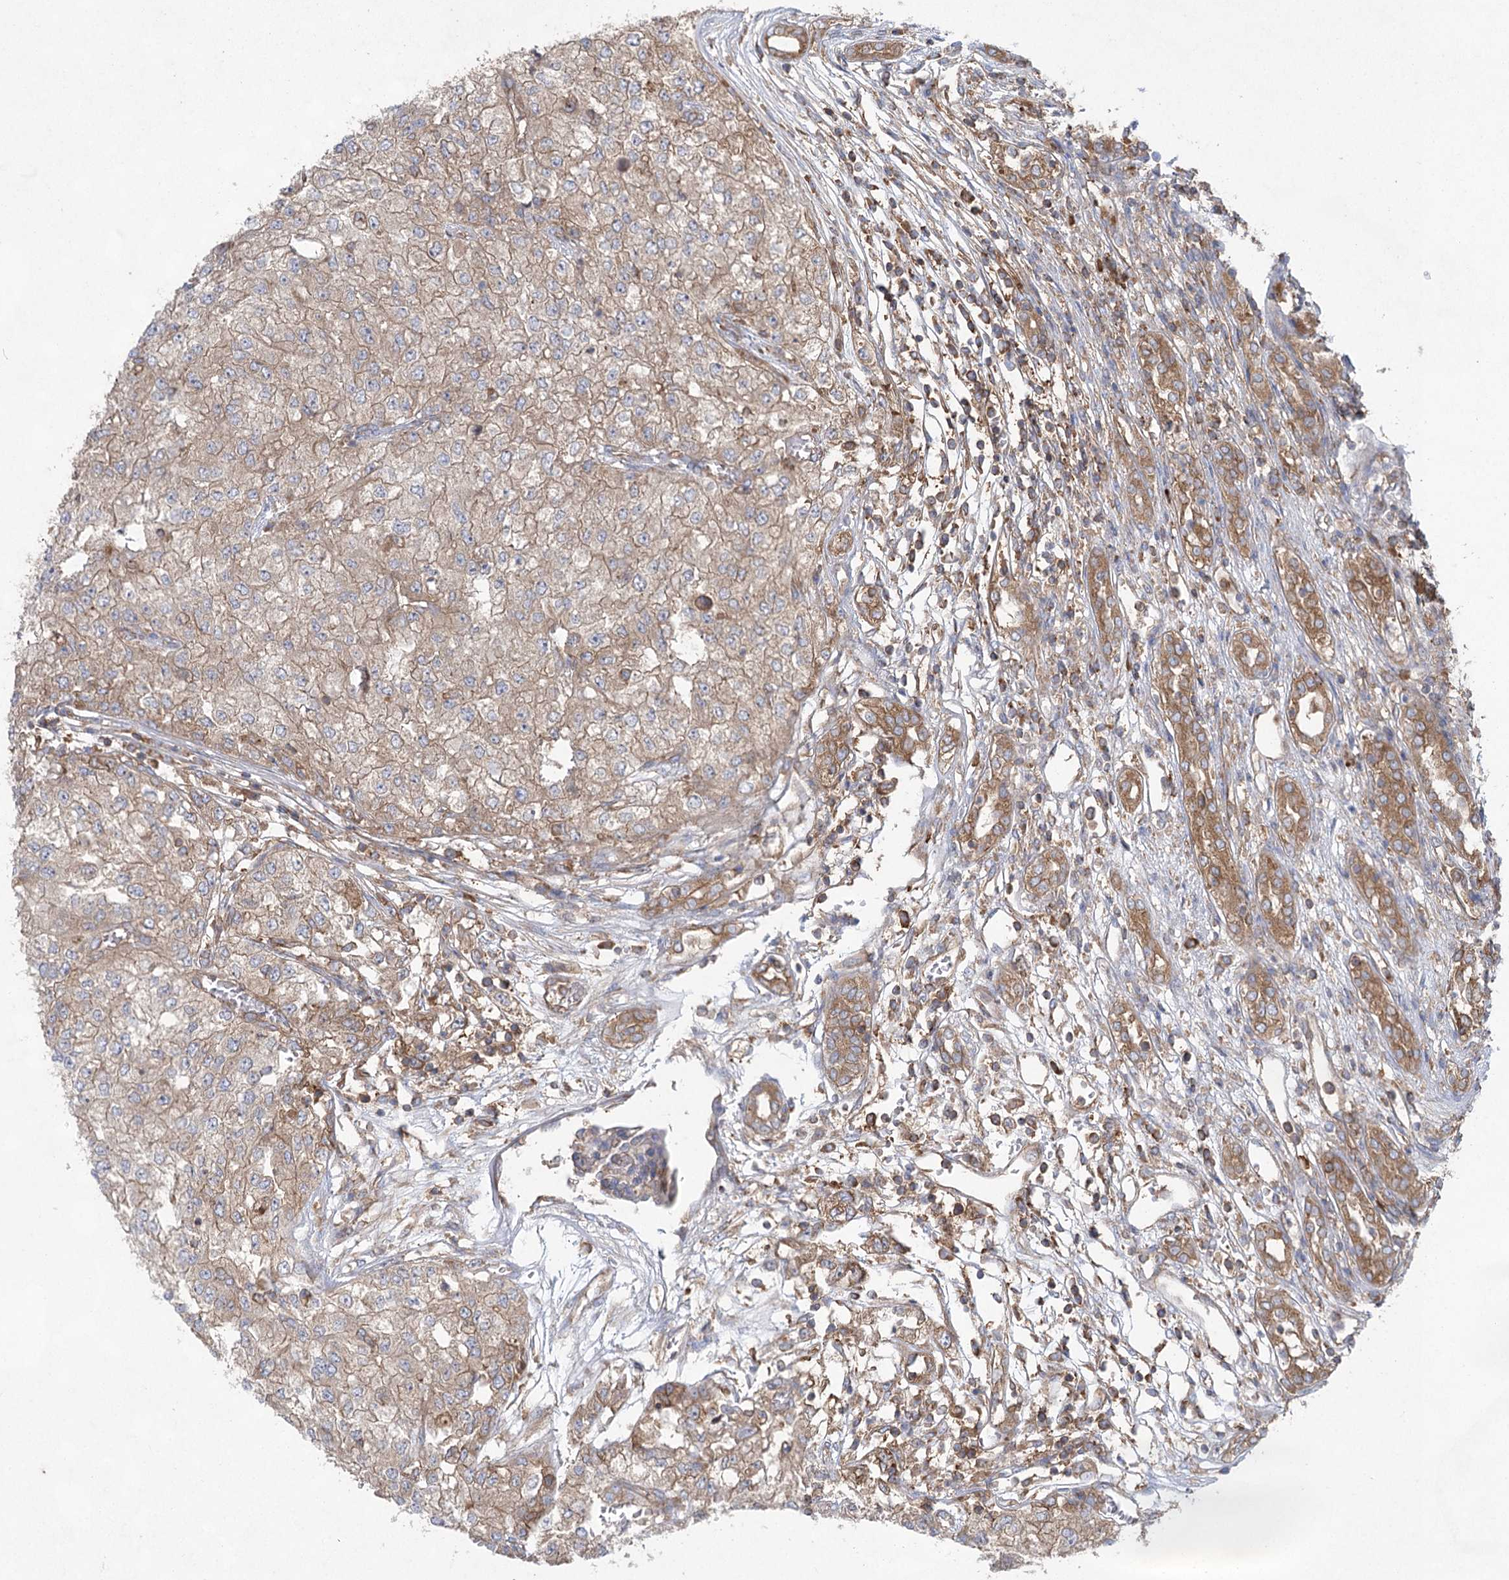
{"staining": {"intensity": "weak", "quantity": ">75%", "location": "cytoplasmic/membranous"}, "tissue": "renal cancer", "cell_type": "Tumor cells", "image_type": "cancer", "snomed": [{"axis": "morphology", "description": "Adenocarcinoma, NOS"}, {"axis": "topography", "description": "Kidney"}], "caption": "Approximately >75% of tumor cells in adenocarcinoma (renal) demonstrate weak cytoplasmic/membranous protein positivity as visualized by brown immunohistochemical staining.", "gene": "EIF3A", "patient": {"sex": "female", "age": 54}}